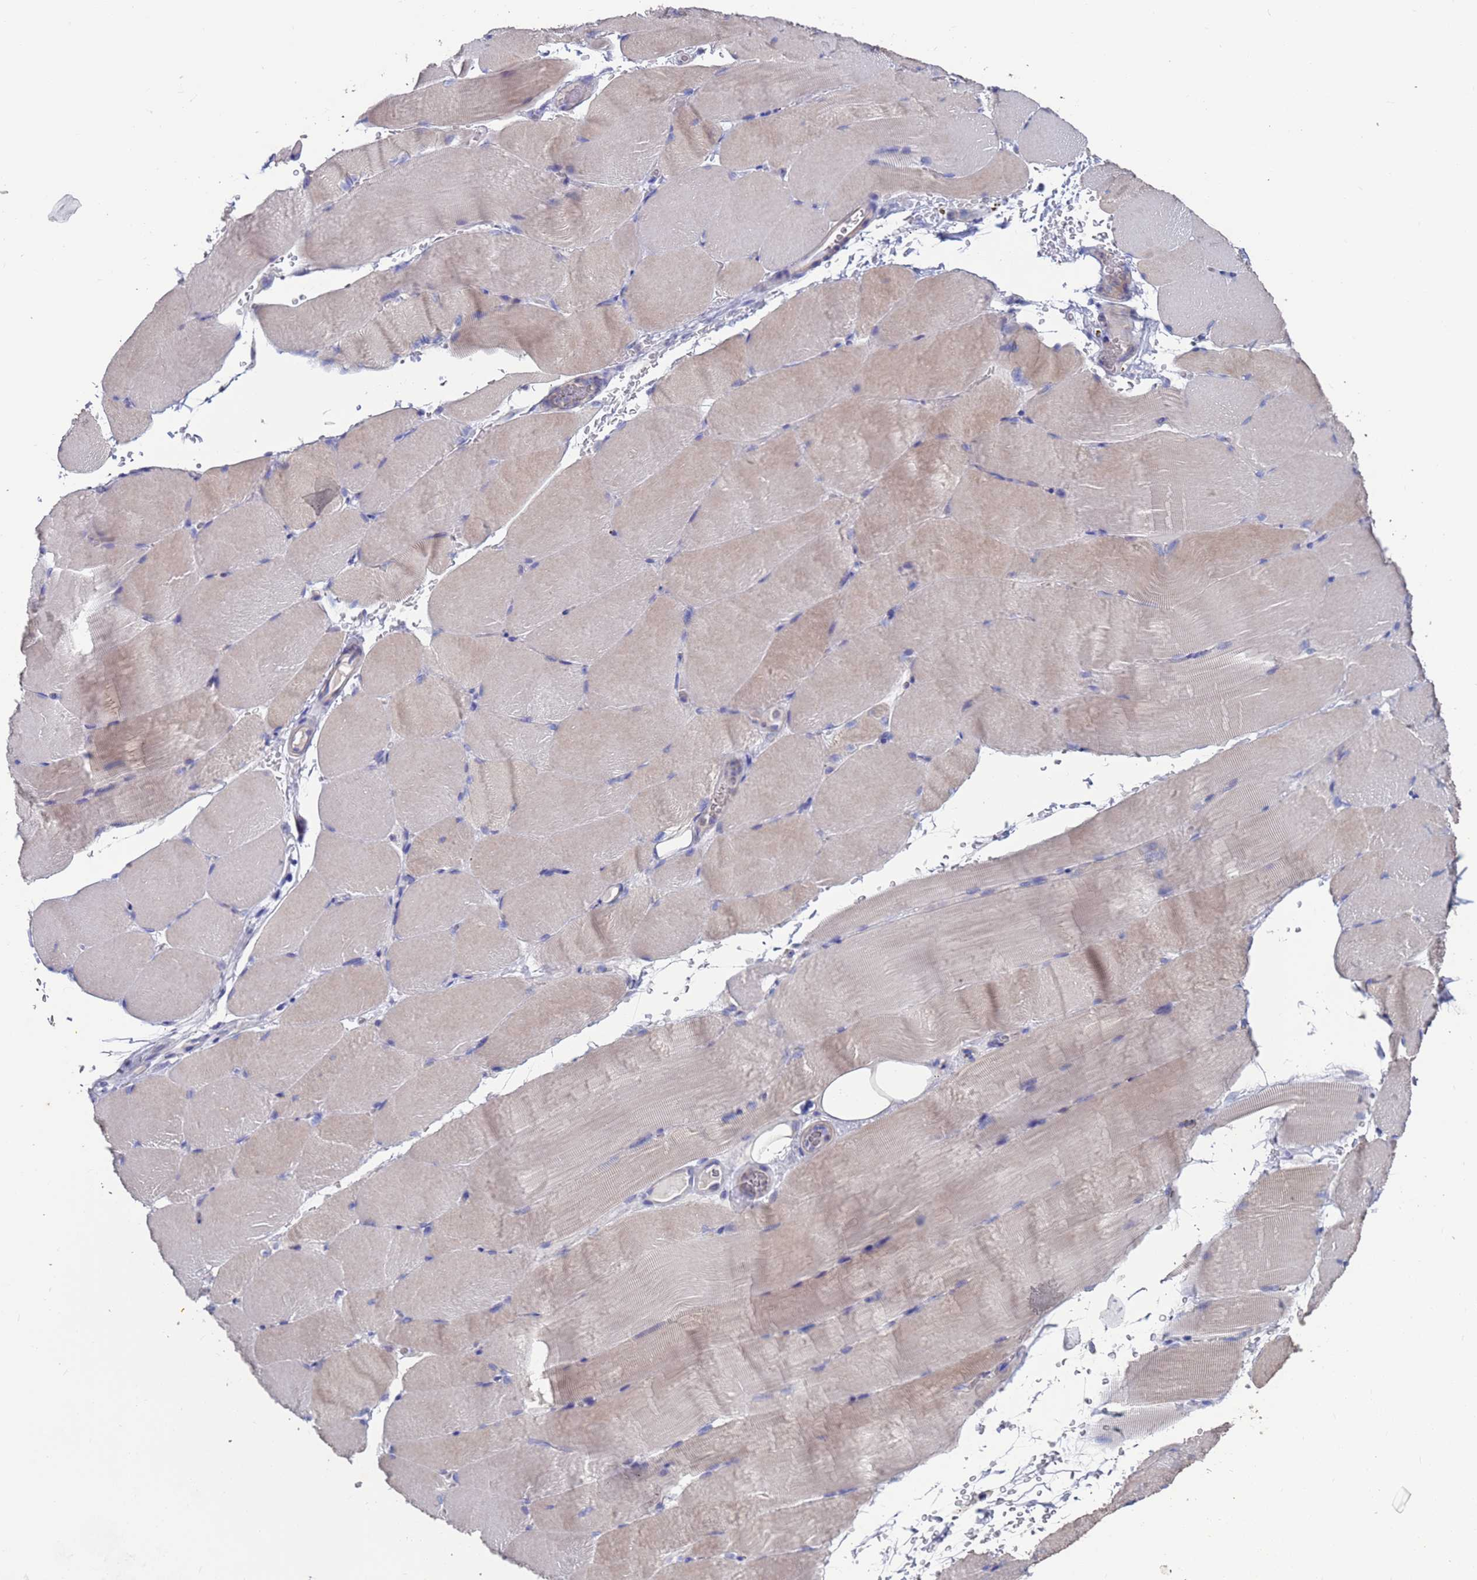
{"staining": {"intensity": "weak", "quantity": "<25%", "location": "cytoplasmic/membranous"}, "tissue": "skeletal muscle", "cell_type": "Myocytes", "image_type": "normal", "snomed": [{"axis": "morphology", "description": "Normal tissue, NOS"}, {"axis": "topography", "description": "Skeletal muscle"}, {"axis": "topography", "description": "Parathyroid gland"}], "caption": "Human skeletal muscle stained for a protein using immunohistochemistry (IHC) reveals no staining in myocytes.", "gene": "KRTCAP3", "patient": {"sex": "female", "age": 37}}